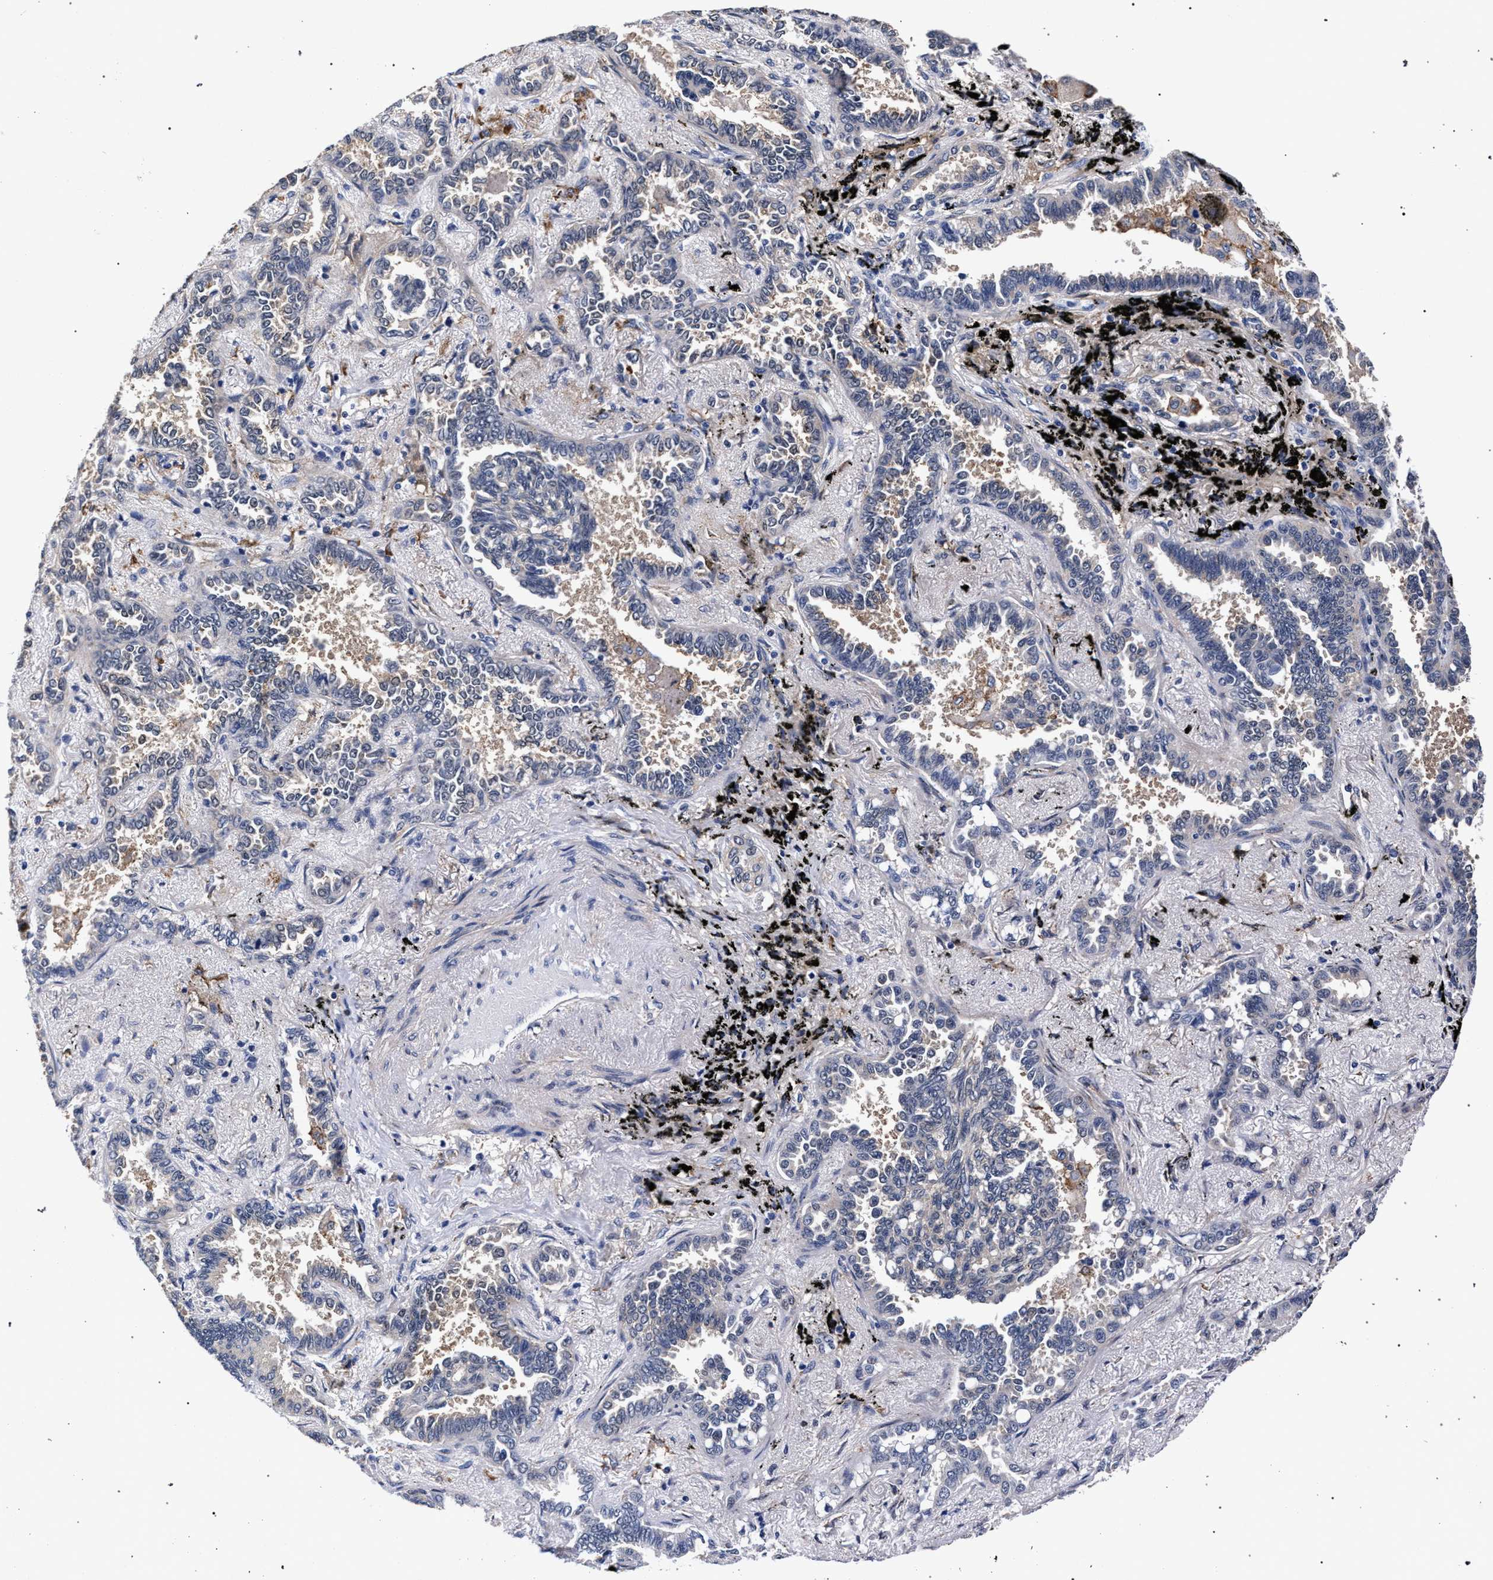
{"staining": {"intensity": "negative", "quantity": "none", "location": "none"}, "tissue": "lung cancer", "cell_type": "Tumor cells", "image_type": "cancer", "snomed": [{"axis": "morphology", "description": "Adenocarcinoma, NOS"}, {"axis": "topography", "description": "Lung"}], "caption": "Tumor cells show no significant protein positivity in lung adenocarcinoma.", "gene": "ZNF462", "patient": {"sex": "male", "age": 59}}